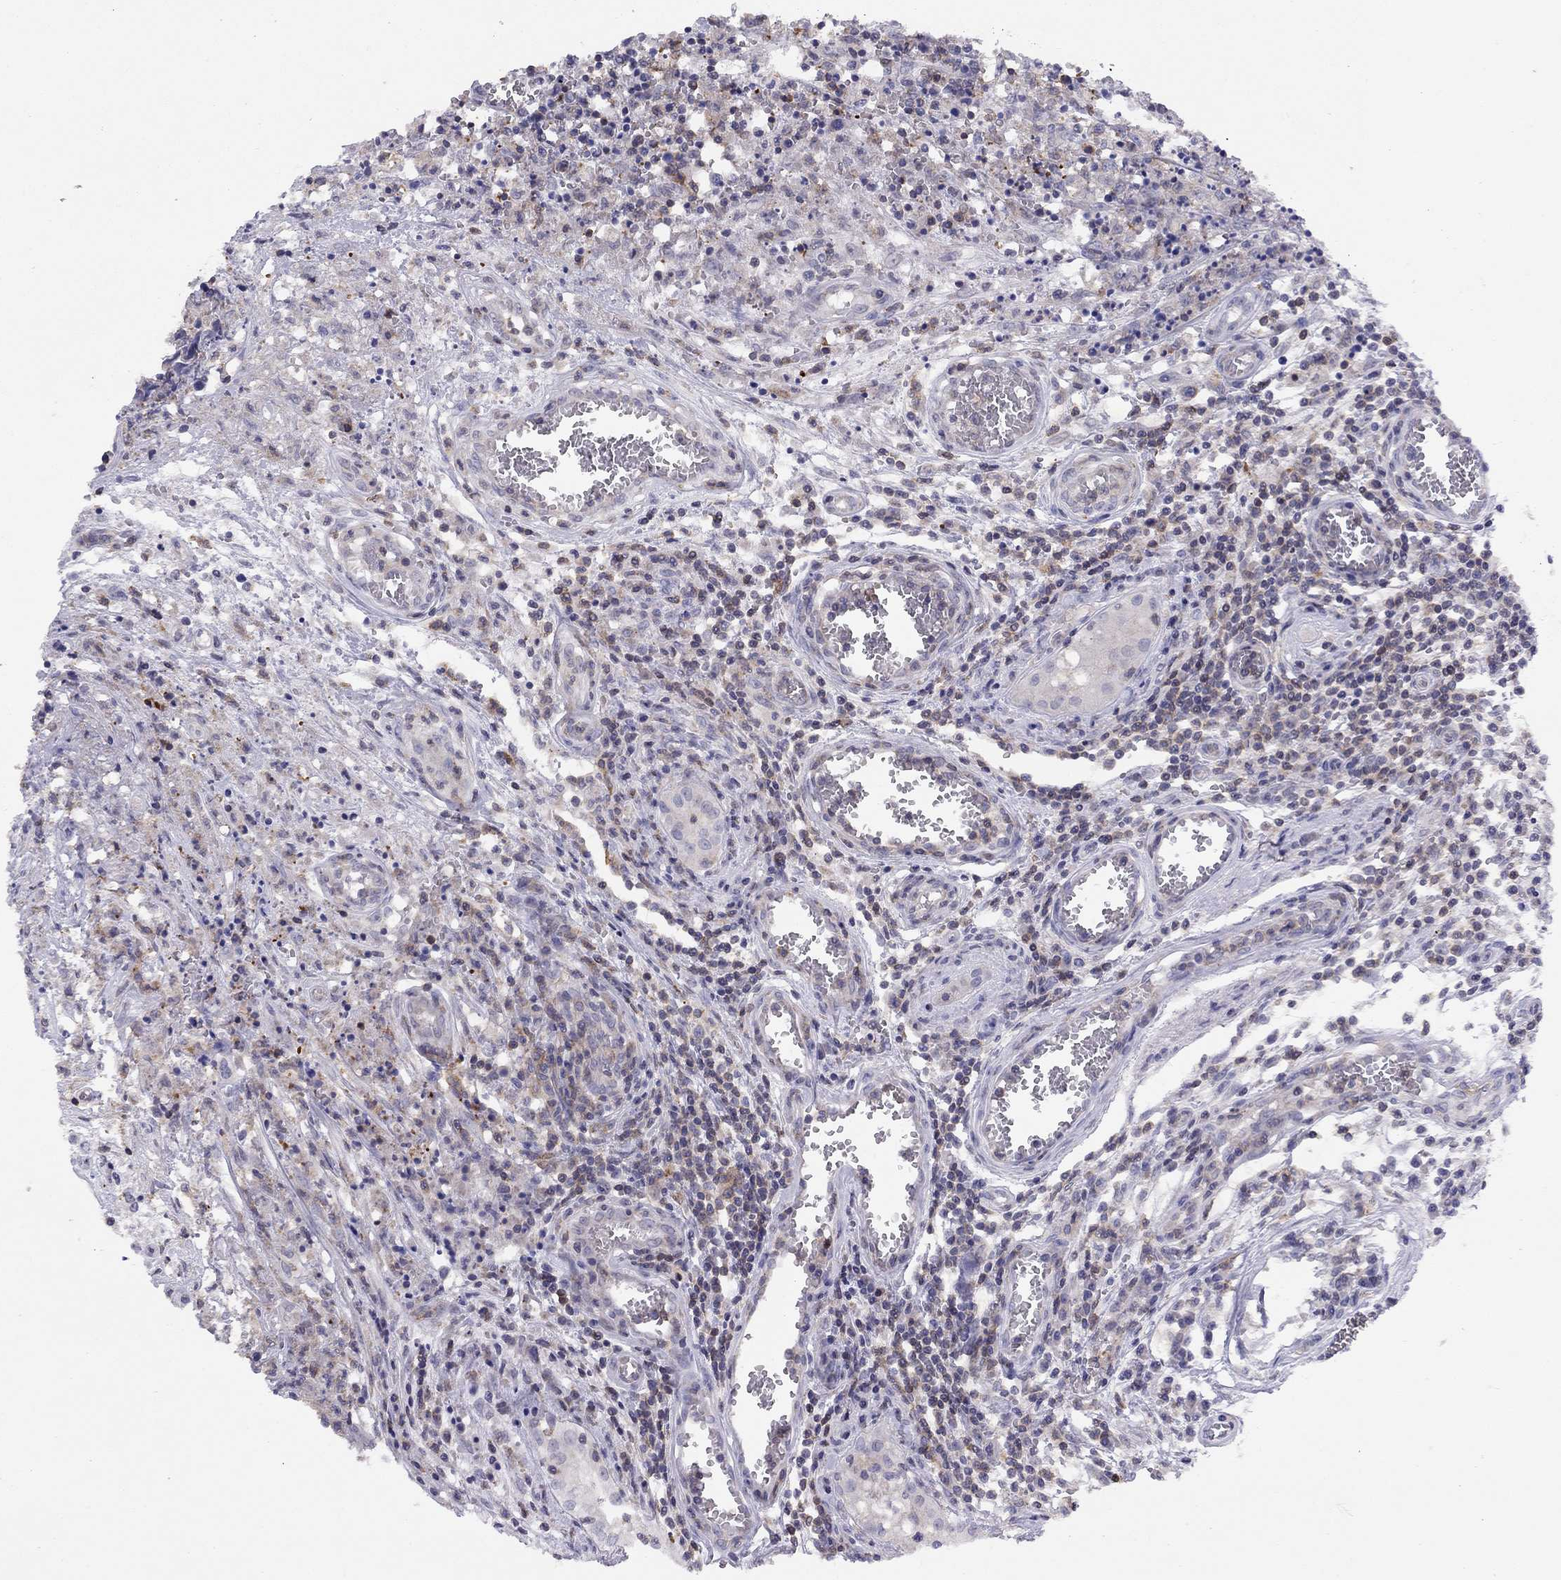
{"staining": {"intensity": "negative", "quantity": "none", "location": "none"}, "tissue": "testis cancer", "cell_type": "Tumor cells", "image_type": "cancer", "snomed": [{"axis": "morphology", "description": "Carcinoma, Embryonal, NOS"}, {"axis": "topography", "description": "Testis"}], "caption": "The IHC micrograph has no significant positivity in tumor cells of testis cancer (embryonal carcinoma) tissue.", "gene": "CITED1", "patient": {"sex": "male", "age": 36}}